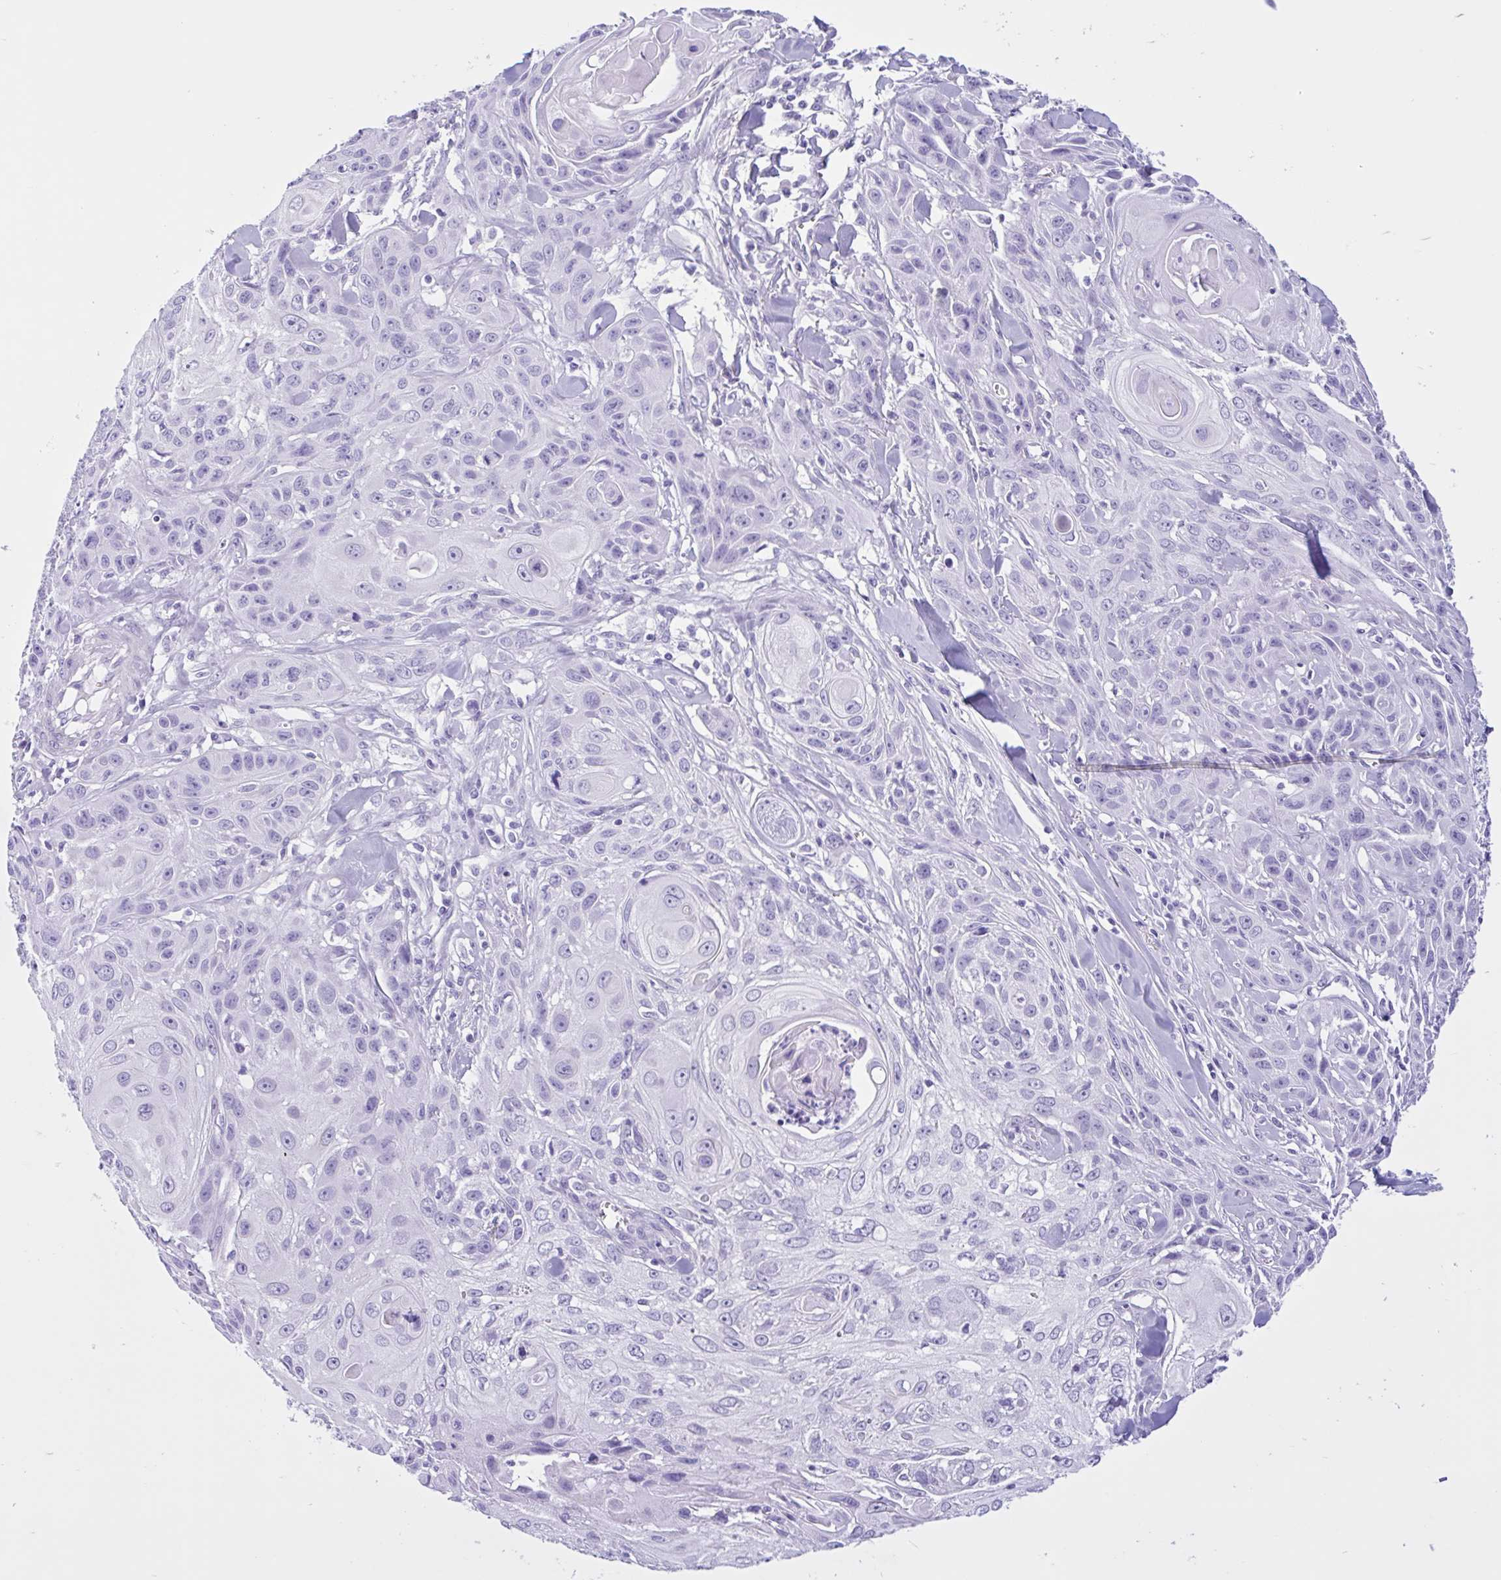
{"staining": {"intensity": "negative", "quantity": "none", "location": "none"}, "tissue": "skin cancer", "cell_type": "Tumor cells", "image_type": "cancer", "snomed": [{"axis": "morphology", "description": "Squamous cell carcinoma, NOS"}, {"axis": "topography", "description": "Skin"}, {"axis": "topography", "description": "Vulva"}], "caption": "Immunohistochemistry micrograph of human skin squamous cell carcinoma stained for a protein (brown), which demonstrates no expression in tumor cells.", "gene": "IAPP", "patient": {"sex": "female", "age": 83}}